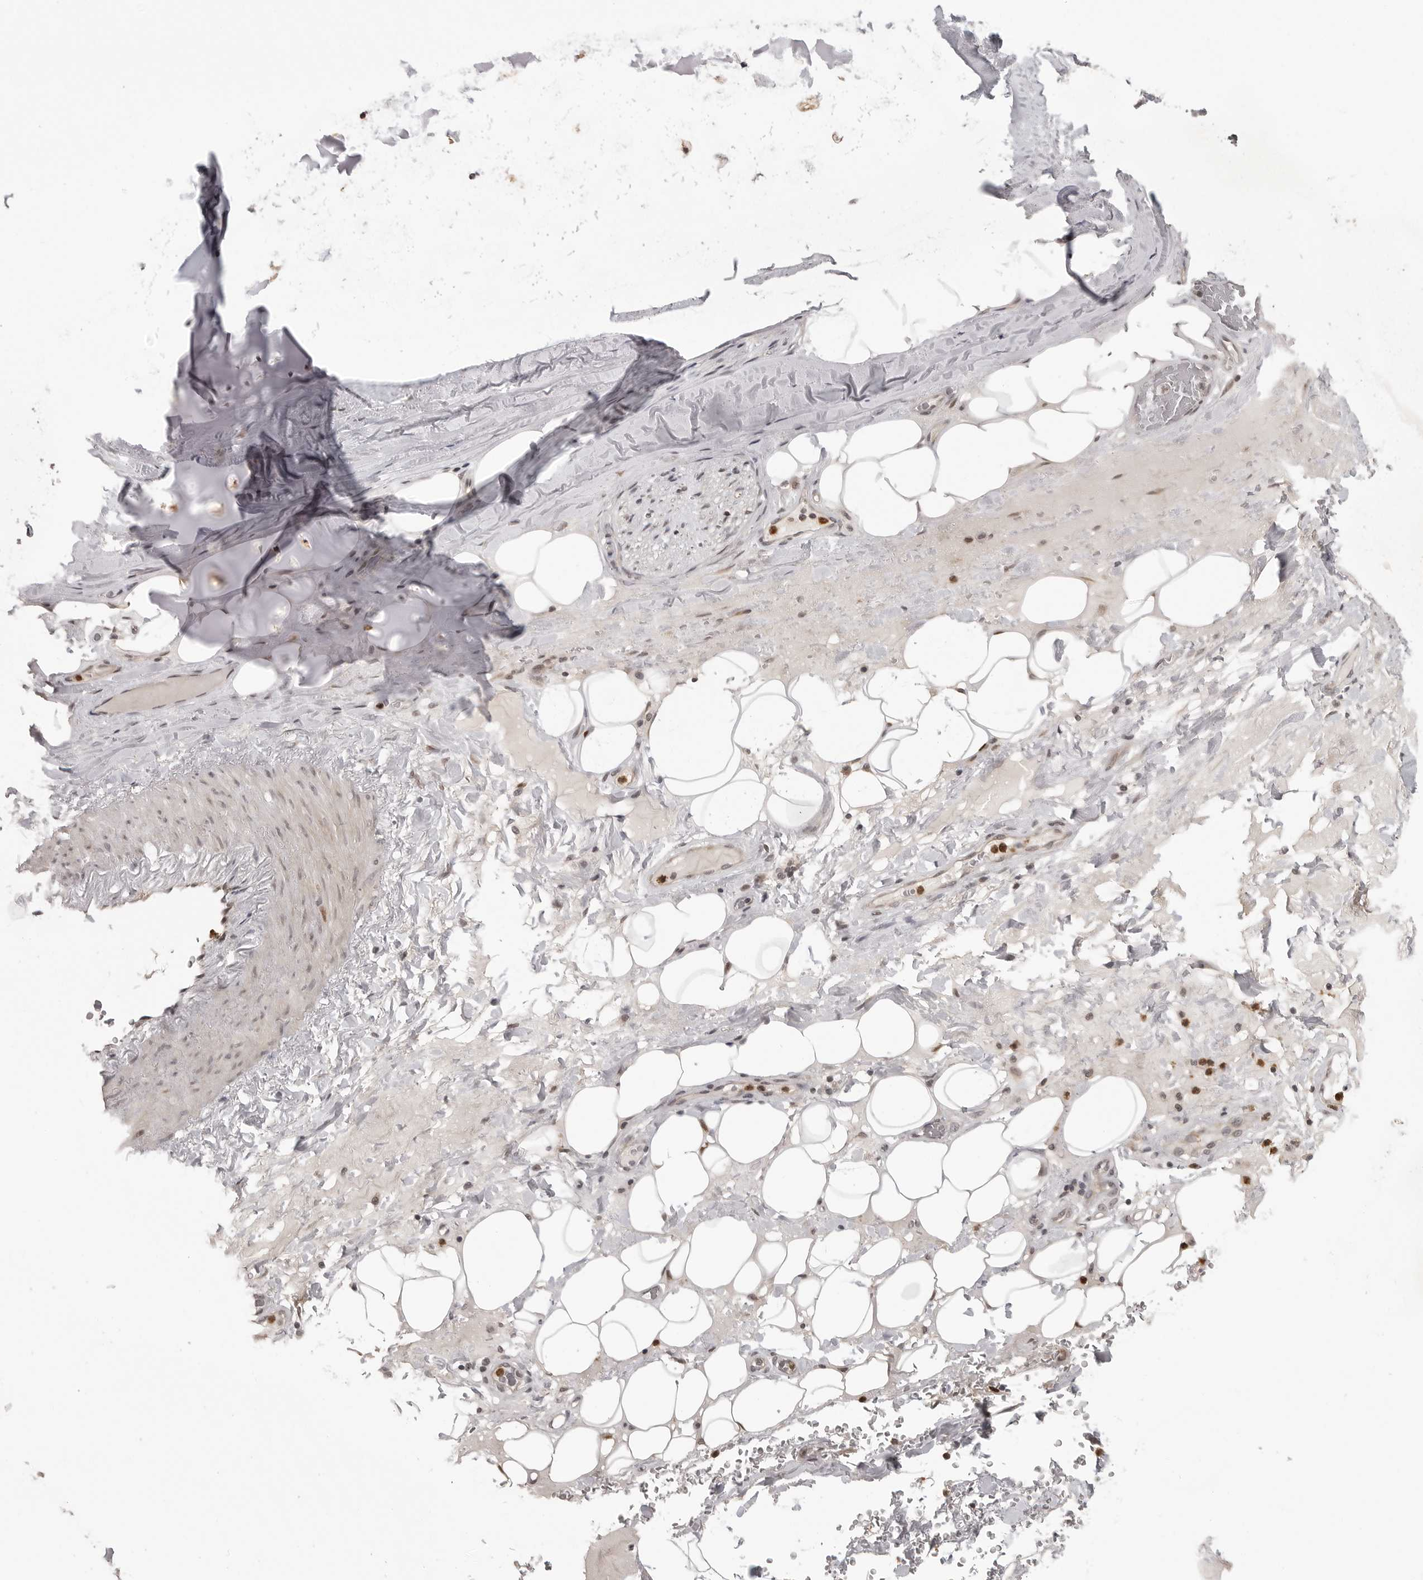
{"staining": {"intensity": "moderate", "quantity": ">75%", "location": "nuclear"}, "tissue": "adipose tissue", "cell_type": "Adipocytes", "image_type": "normal", "snomed": [{"axis": "morphology", "description": "Normal tissue, NOS"}, {"axis": "topography", "description": "Cartilage tissue"}], "caption": "Brown immunohistochemical staining in unremarkable human adipose tissue demonstrates moderate nuclear positivity in about >75% of adipocytes.", "gene": "PEG3", "patient": {"sex": "female", "age": 63}}